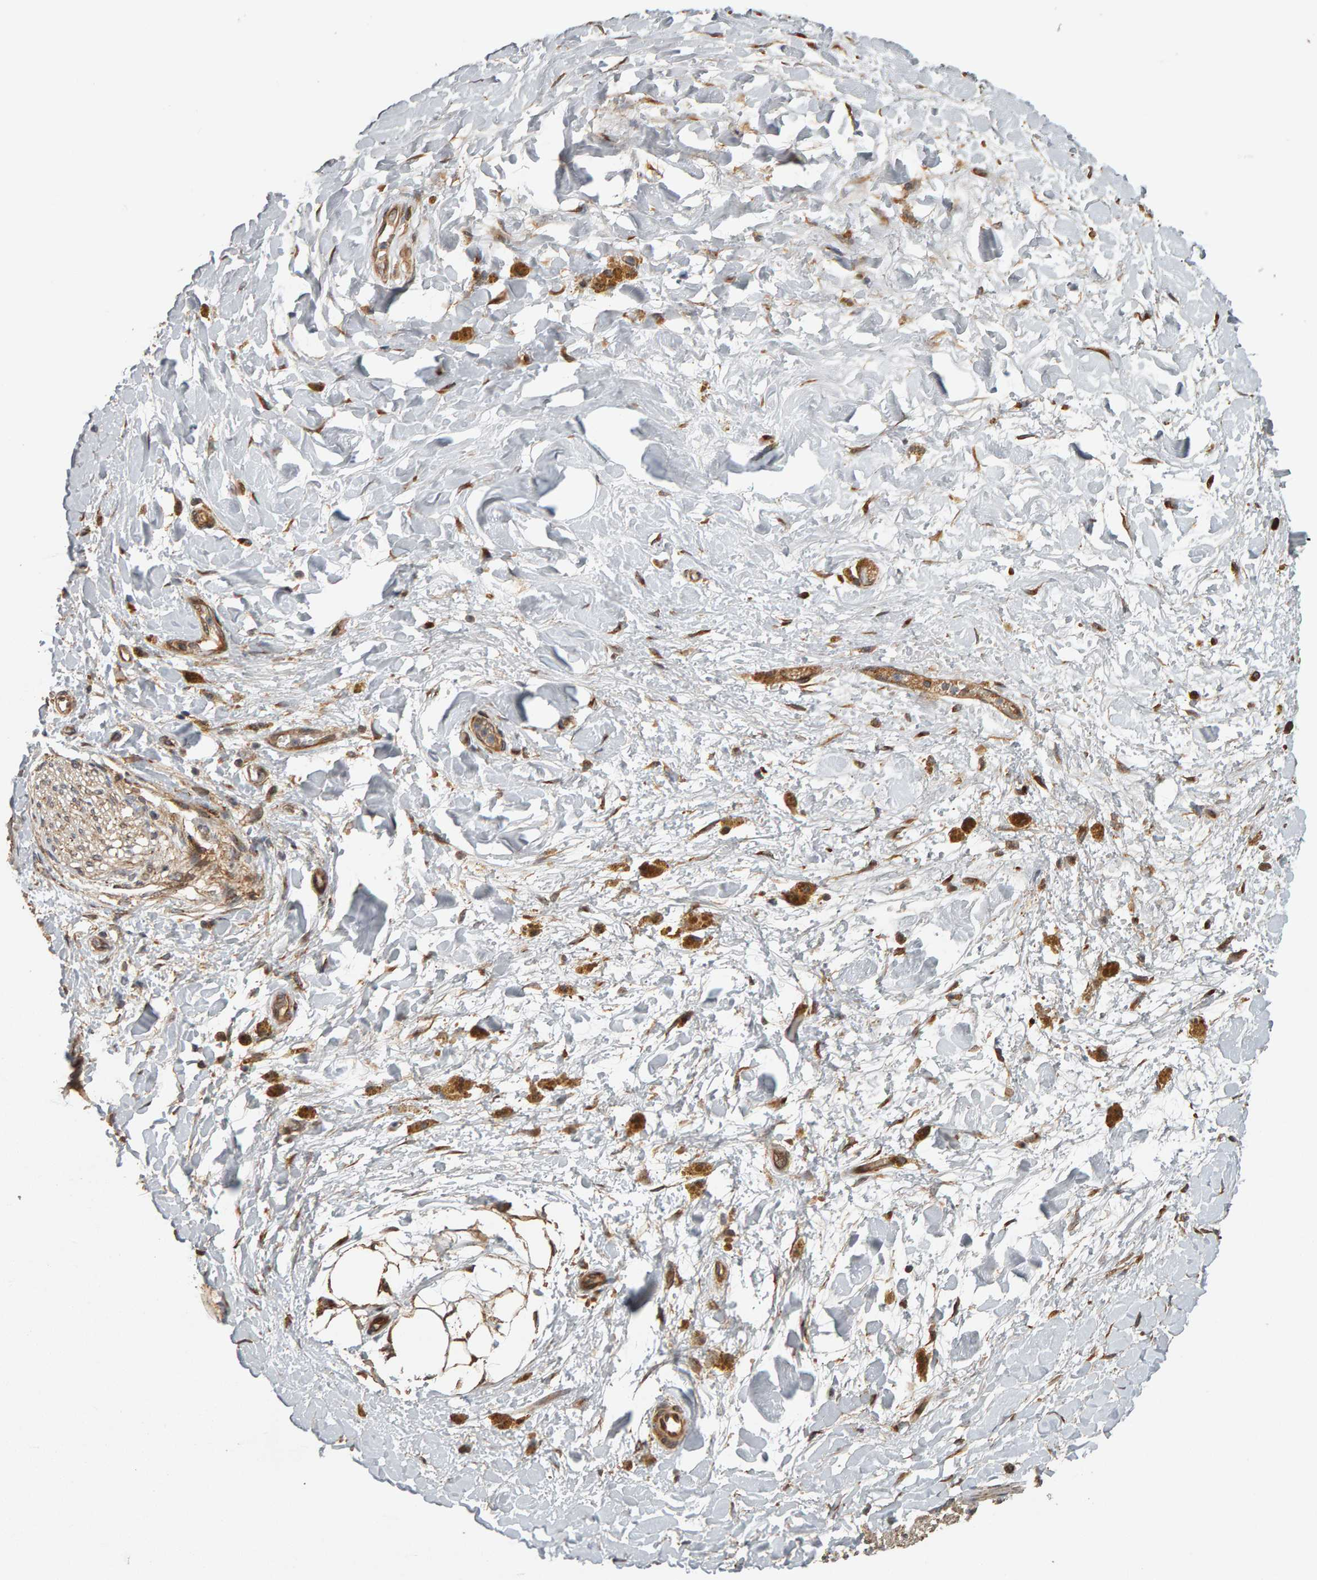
{"staining": {"intensity": "strong", "quantity": ">75%", "location": "cytoplasmic/membranous"}, "tissue": "soft tissue", "cell_type": "Fibroblasts", "image_type": "normal", "snomed": [{"axis": "morphology", "description": "Normal tissue, NOS"}, {"axis": "topography", "description": "Kidney"}, {"axis": "topography", "description": "Peripheral nerve tissue"}], "caption": "High-magnification brightfield microscopy of benign soft tissue stained with DAB (brown) and counterstained with hematoxylin (blue). fibroblasts exhibit strong cytoplasmic/membranous expression is present in approximately>75% of cells.", "gene": "ZFAND1", "patient": {"sex": "male", "age": 7}}